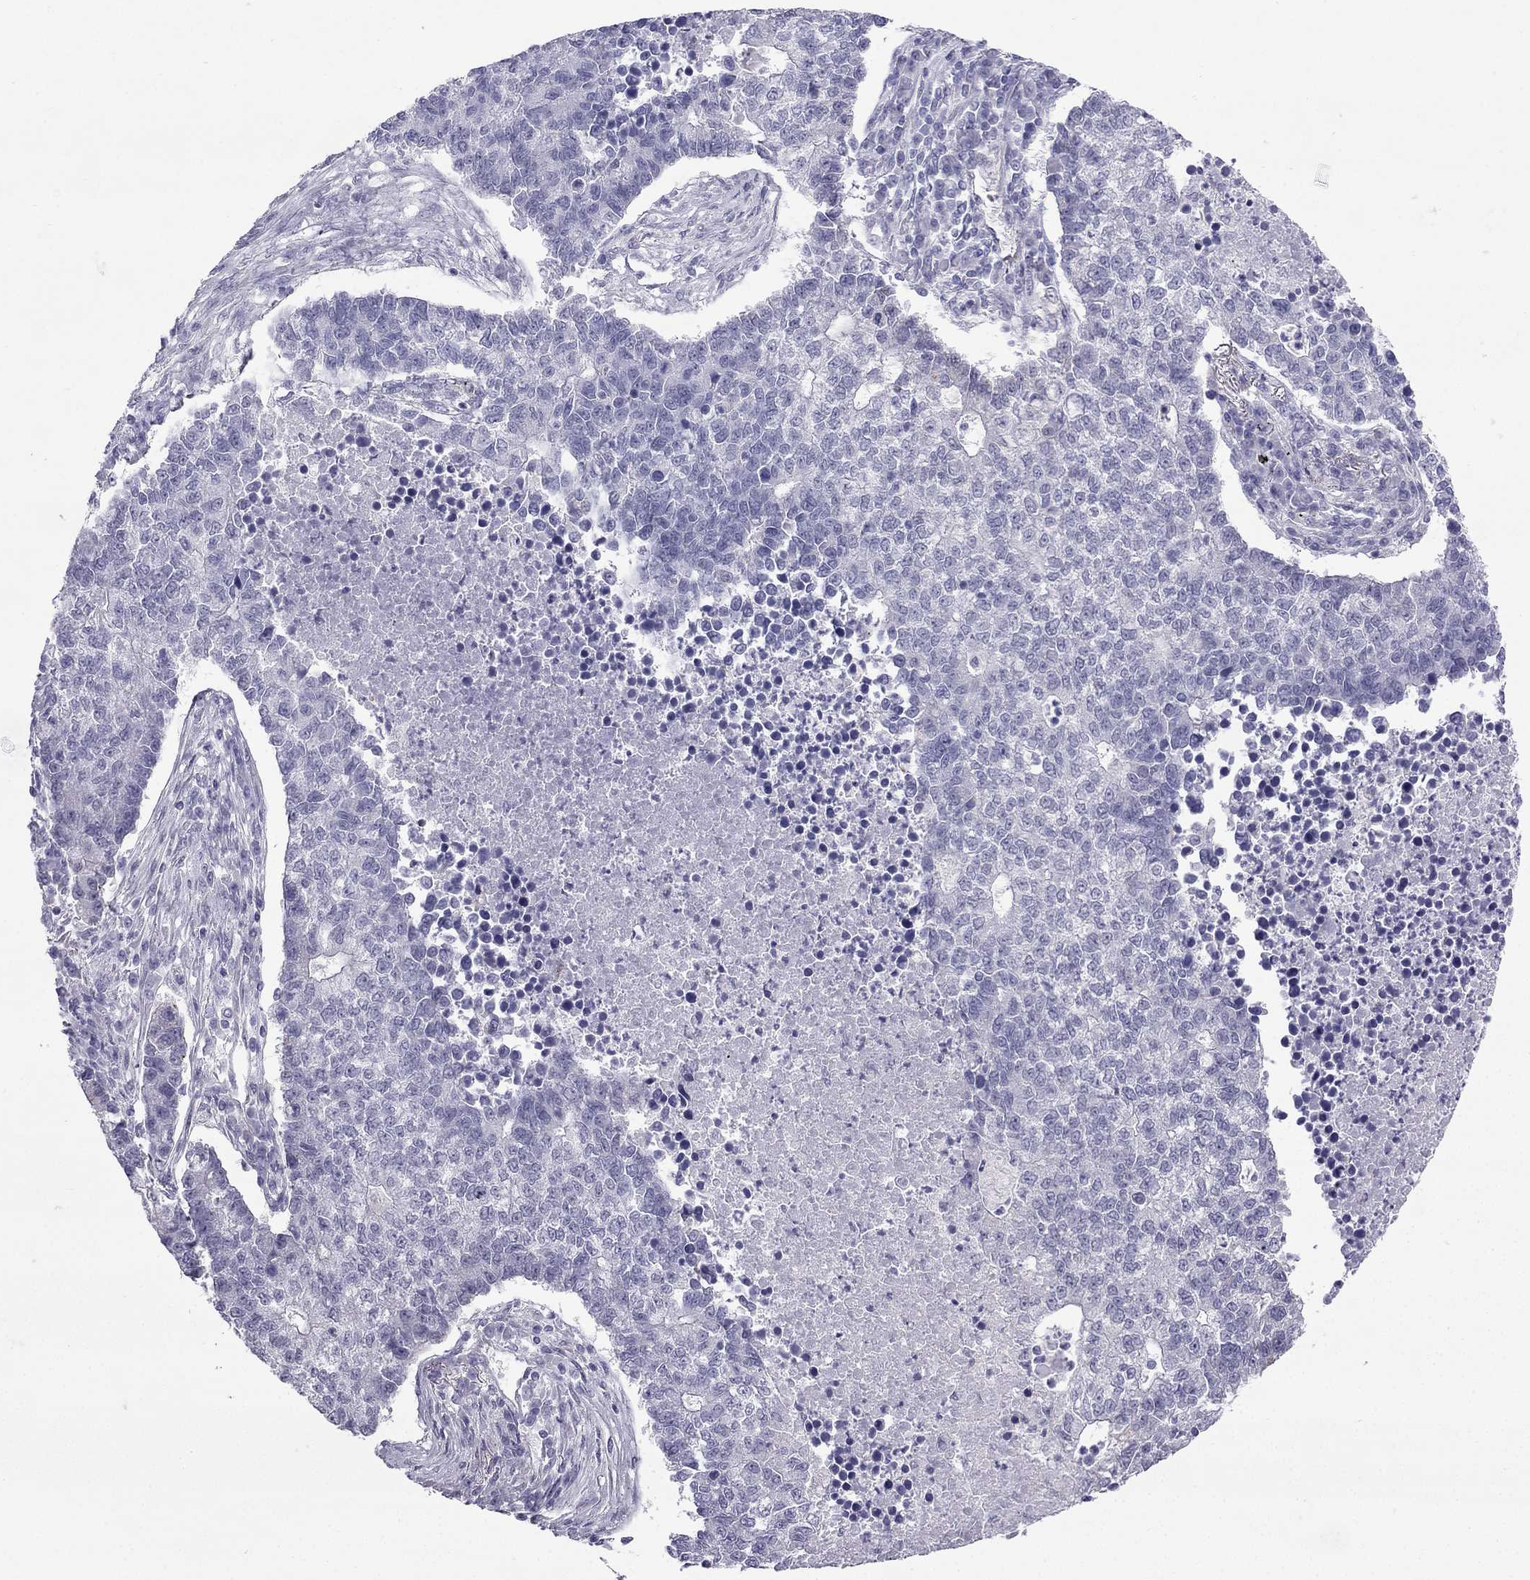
{"staining": {"intensity": "negative", "quantity": "none", "location": "none"}, "tissue": "lung cancer", "cell_type": "Tumor cells", "image_type": "cancer", "snomed": [{"axis": "morphology", "description": "Adenocarcinoma, NOS"}, {"axis": "topography", "description": "Lung"}], "caption": "The histopathology image exhibits no significant staining in tumor cells of adenocarcinoma (lung).", "gene": "CFAP53", "patient": {"sex": "male", "age": 57}}